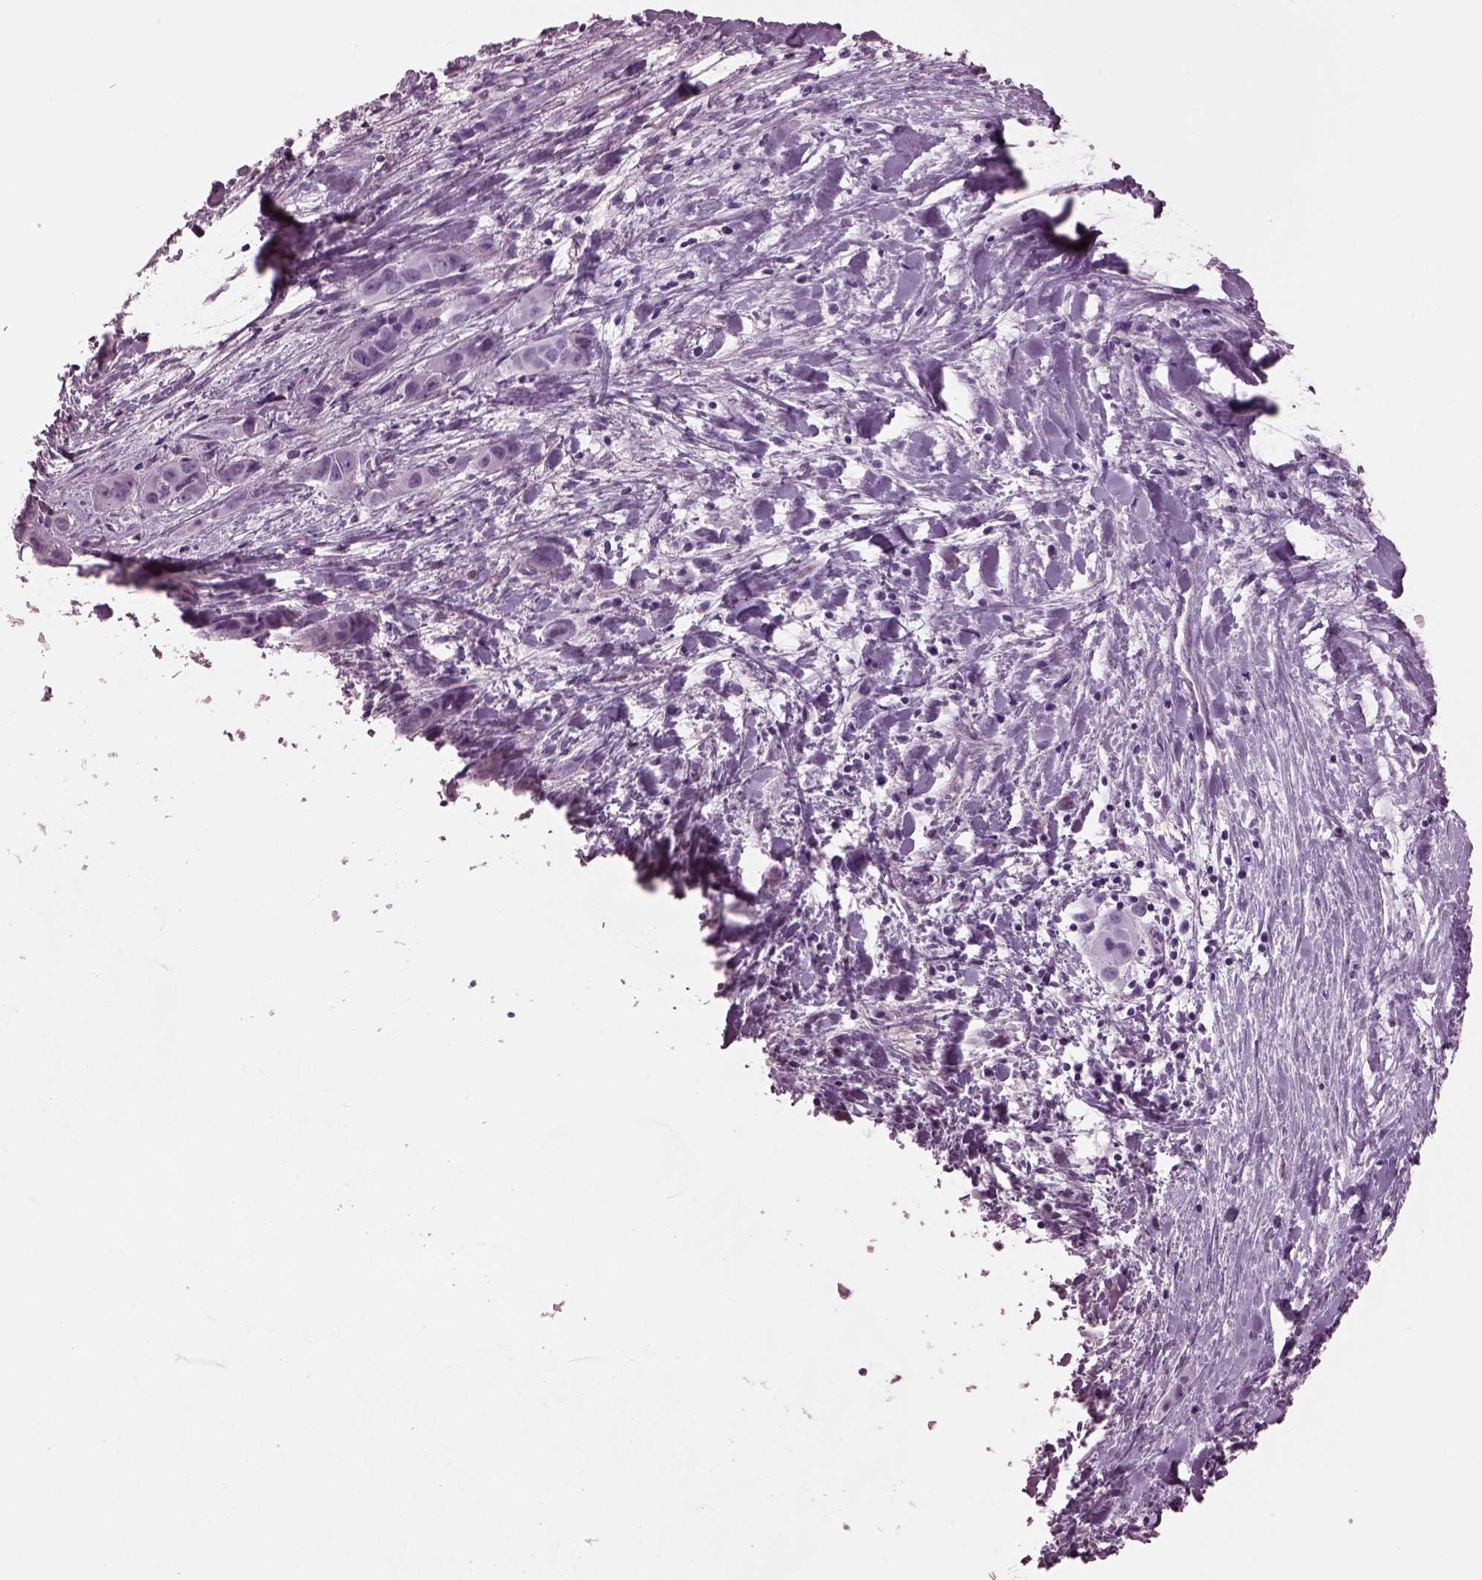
{"staining": {"intensity": "negative", "quantity": "none", "location": "none"}, "tissue": "liver cancer", "cell_type": "Tumor cells", "image_type": "cancer", "snomed": [{"axis": "morphology", "description": "Cholangiocarcinoma"}, {"axis": "topography", "description": "Liver"}], "caption": "DAB immunohistochemical staining of liver cancer shows no significant positivity in tumor cells.", "gene": "KRTAP3-2", "patient": {"sex": "female", "age": 52}}